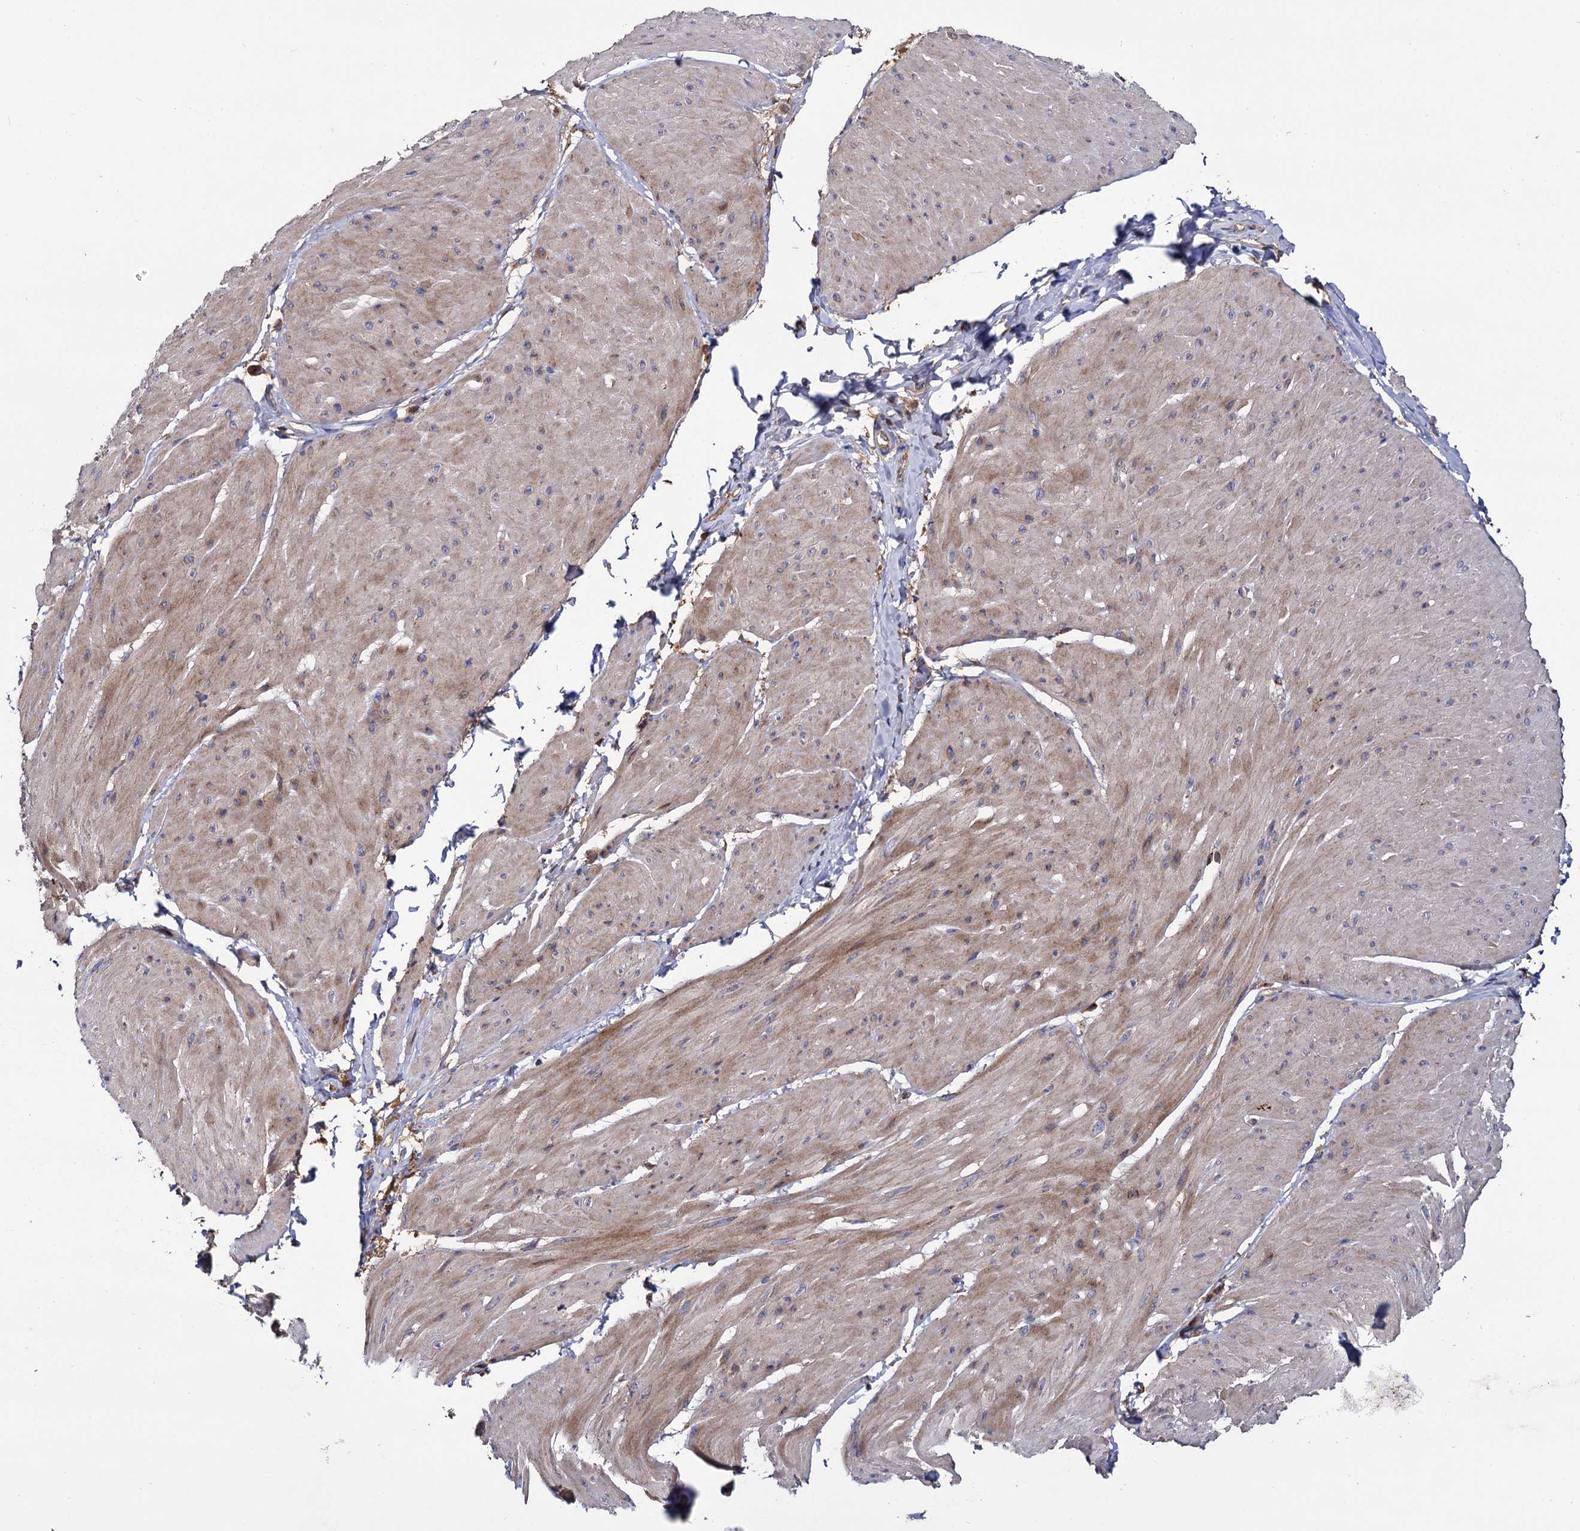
{"staining": {"intensity": "weak", "quantity": "25%-75%", "location": "cytoplasmic/membranous"}, "tissue": "smooth muscle", "cell_type": "Smooth muscle cells", "image_type": "normal", "snomed": [{"axis": "morphology", "description": "Urothelial carcinoma, High grade"}, {"axis": "topography", "description": "Urinary bladder"}], "caption": "DAB (3,3'-diaminobenzidine) immunohistochemical staining of unremarkable smooth muscle demonstrates weak cytoplasmic/membranous protein positivity in approximately 25%-75% of smooth muscle cells. (brown staining indicates protein expression, while blue staining denotes nuclei).", "gene": "IQCH", "patient": {"sex": "male", "age": 46}}